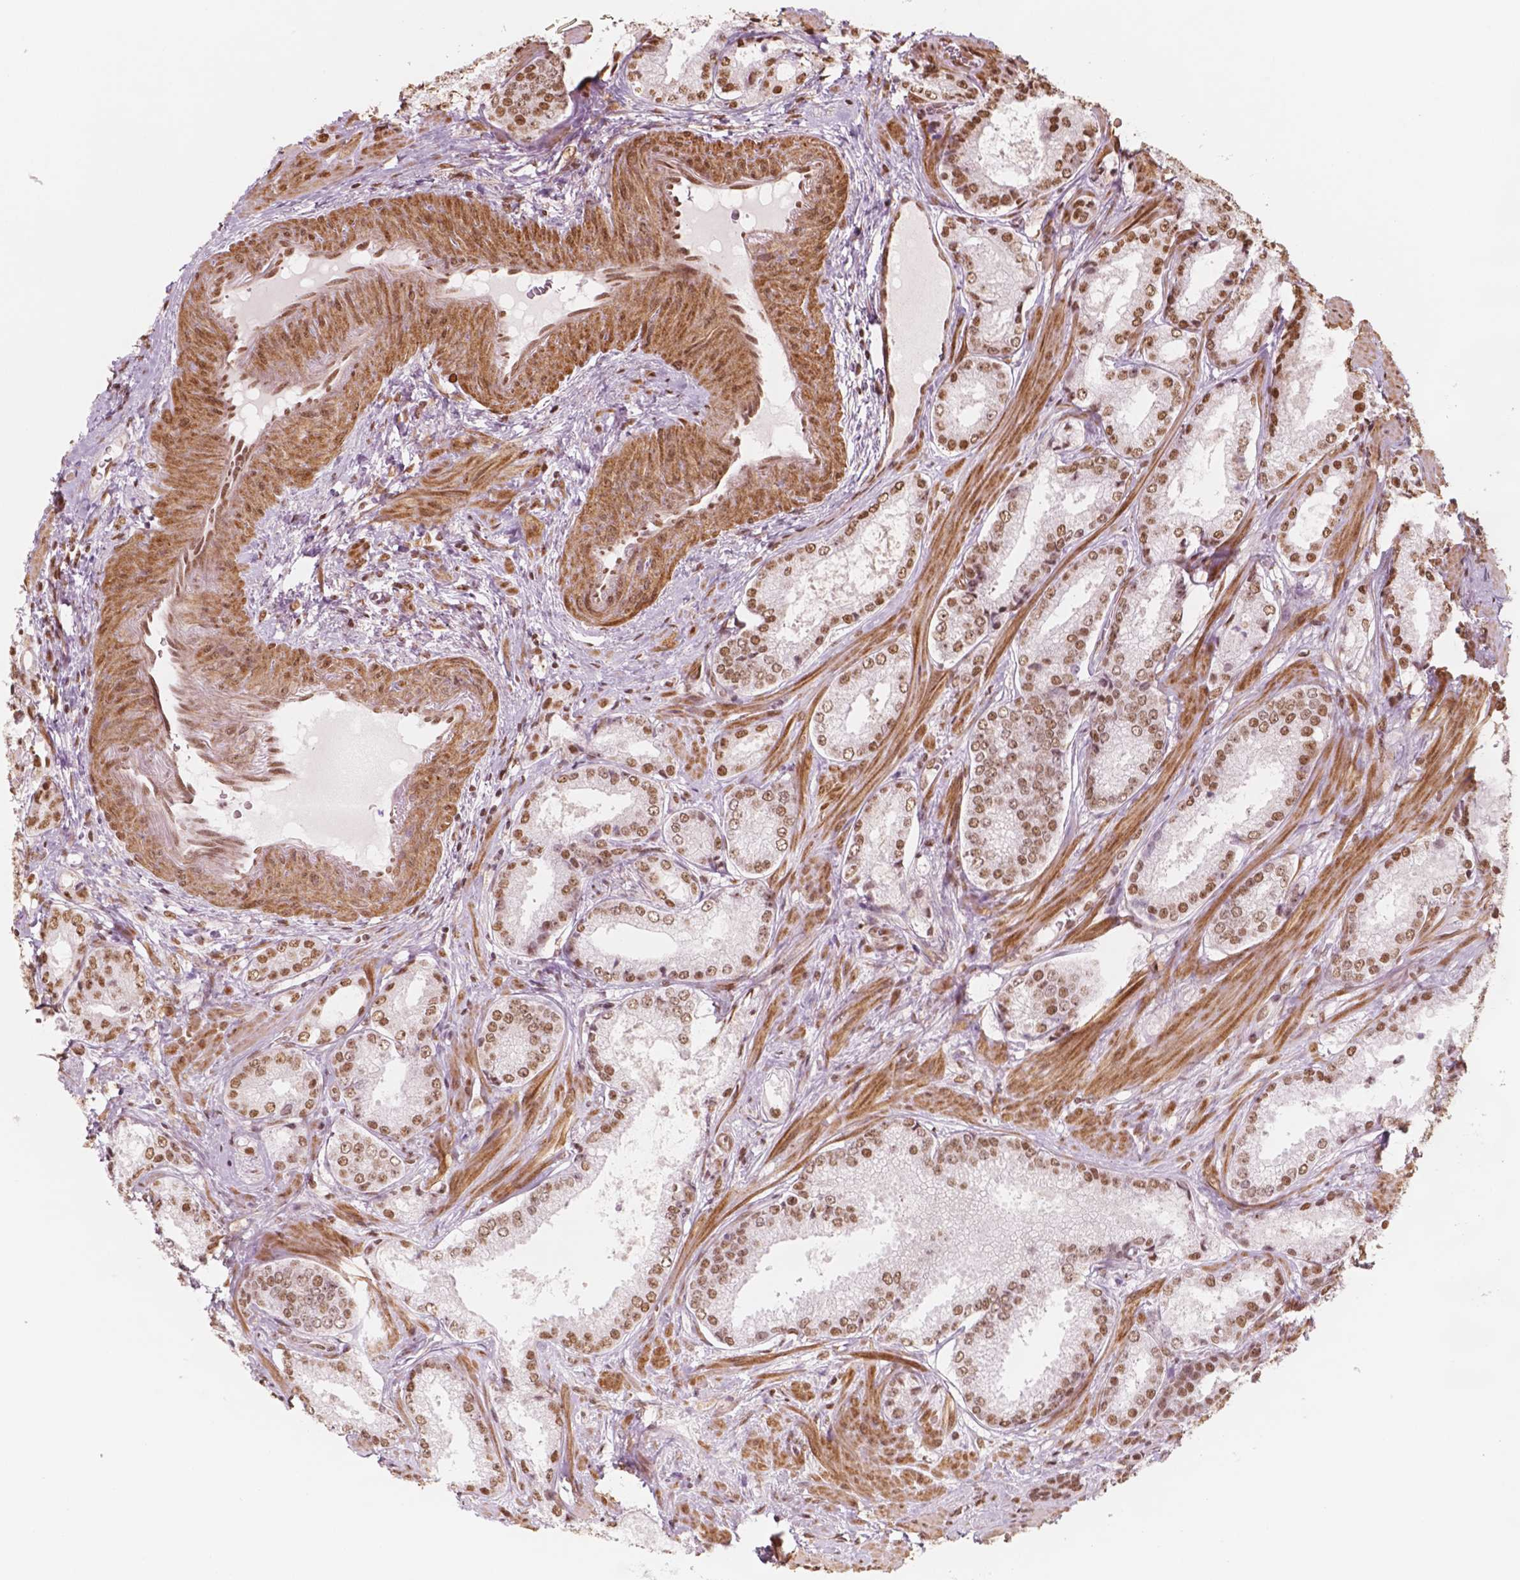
{"staining": {"intensity": "moderate", "quantity": ">75%", "location": "nuclear"}, "tissue": "prostate cancer", "cell_type": "Tumor cells", "image_type": "cancer", "snomed": [{"axis": "morphology", "description": "Adenocarcinoma, Low grade"}, {"axis": "topography", "description": "Prostate"}], "caption": "A brown stain labels moderate nuclear expression of a protein in prostate cancer tumor cells.", "gene": "GTF3C5", "patient": {"sex": "male", "age": 56}}